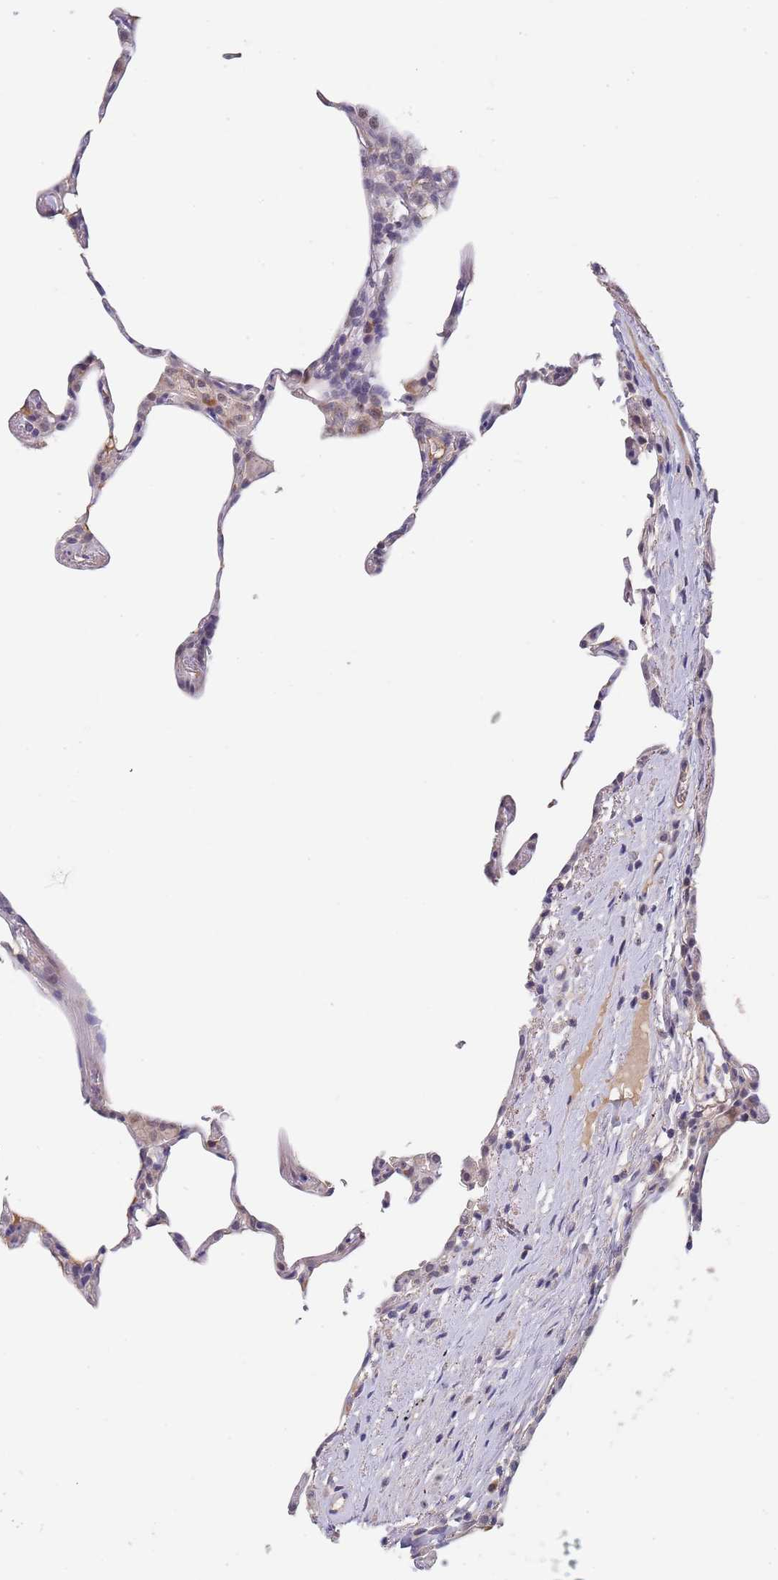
{"staining": {"intensity": "negative", "quantity": "none", "location": "none"}, "tissue": "lung", "cell_type": "Alveolar cells", "image_type": "normal", "snomed": [{"axis": "morphology", "description": "Normal tissue, NOS"}, {"axis": "topography", "description": "Lung"}], "caption": "Immunohistochemical staining of benign lung exhibits no significant expression in alveolar cells.", "gene": "B4GALT4", "patient": {"sex": "female", "age": 57}}